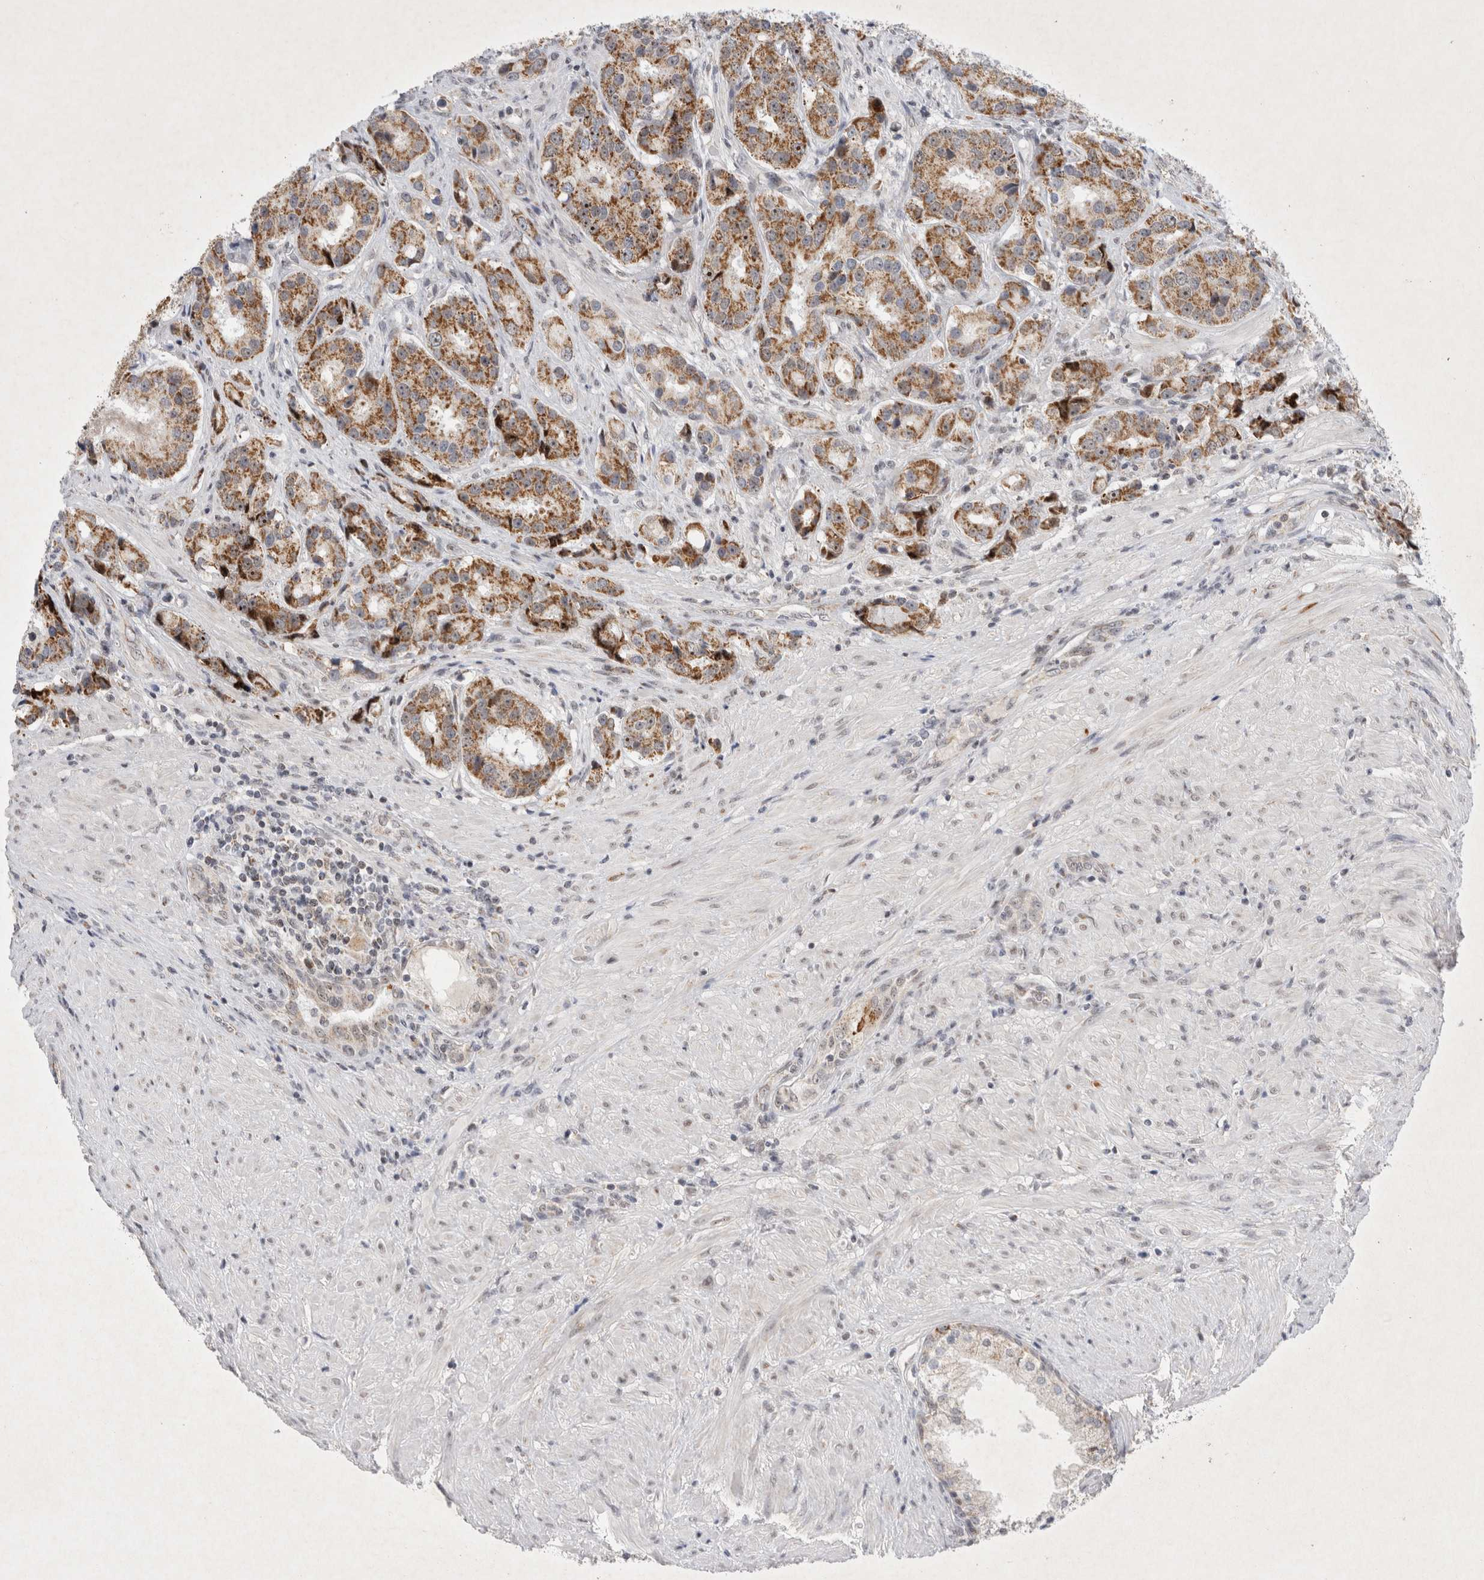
{"staining": {"intensity": "moderate", "quantity": ">75%", "location": "cytoplasmic/membranous,nuclear"}, "tissue": "prostate cancer", "cell_type": "Tumor cells", "image_type": "cancer", "snomed": [{"axis": "morphology", "description": "Adenocarcinoma, High grade"}, {"axis": "topography", "description": "Prostate"}], "caption": "About >75% of tumor cells in human prostate adenocarcinoma (high-grade) exhibit moderate cytoplasmic/membranous and nuclear protein positivity as visualized by brown immunohistochemical staining.", "gene": "MRPL37", "patient": {"sex": "male", "age": 60}}